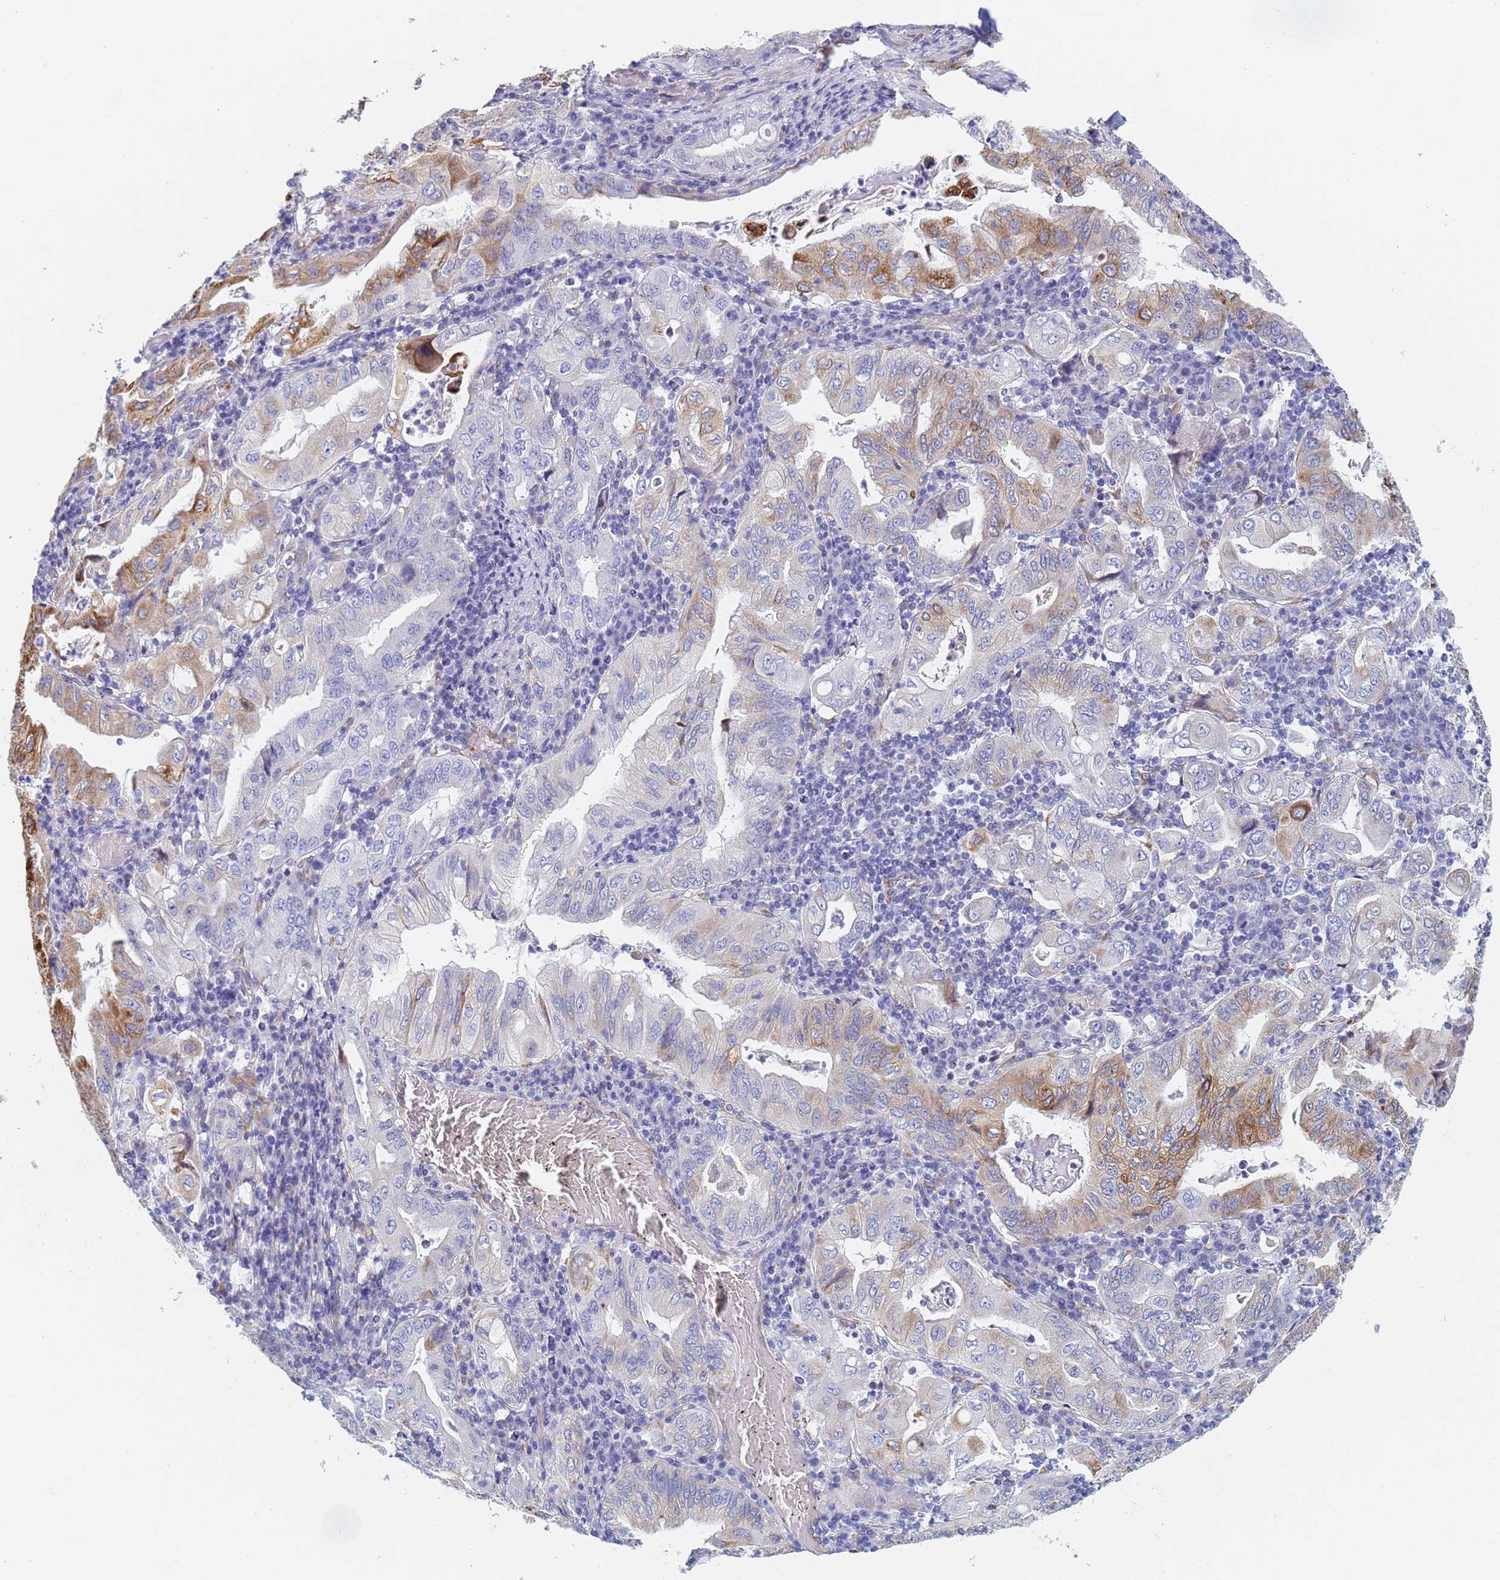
{"staining": {"intensity": "moderate", "quantity": "<25%", "location": "cytoplasmic/membranous"}, "tissue": "stomach cancer", "cell_type": "Tumor cells", "image_type": "cancer", "snomed": [{"axis": "morphology", "description": "Normal tissue, NOS"}, {"axis": "morphology", "description": "Adenocarcinoma, NOS"}, {"axis": "topography", "description": "Esophagus"}, {"axis": "topography", "description": "Stomach, upper"}, {"axis": "topography", "description": "Peripheral nerve tissue"}], "caption": "Approximately <25% of tumor cells in human stomach cancer (adenocarcinoma) show moderate cytoplasmic/membranous protein expression as visualized by brown immunohistochemical staining.", "gene": "GDAP2", "patient": {"sex": "male", "age": 62}}